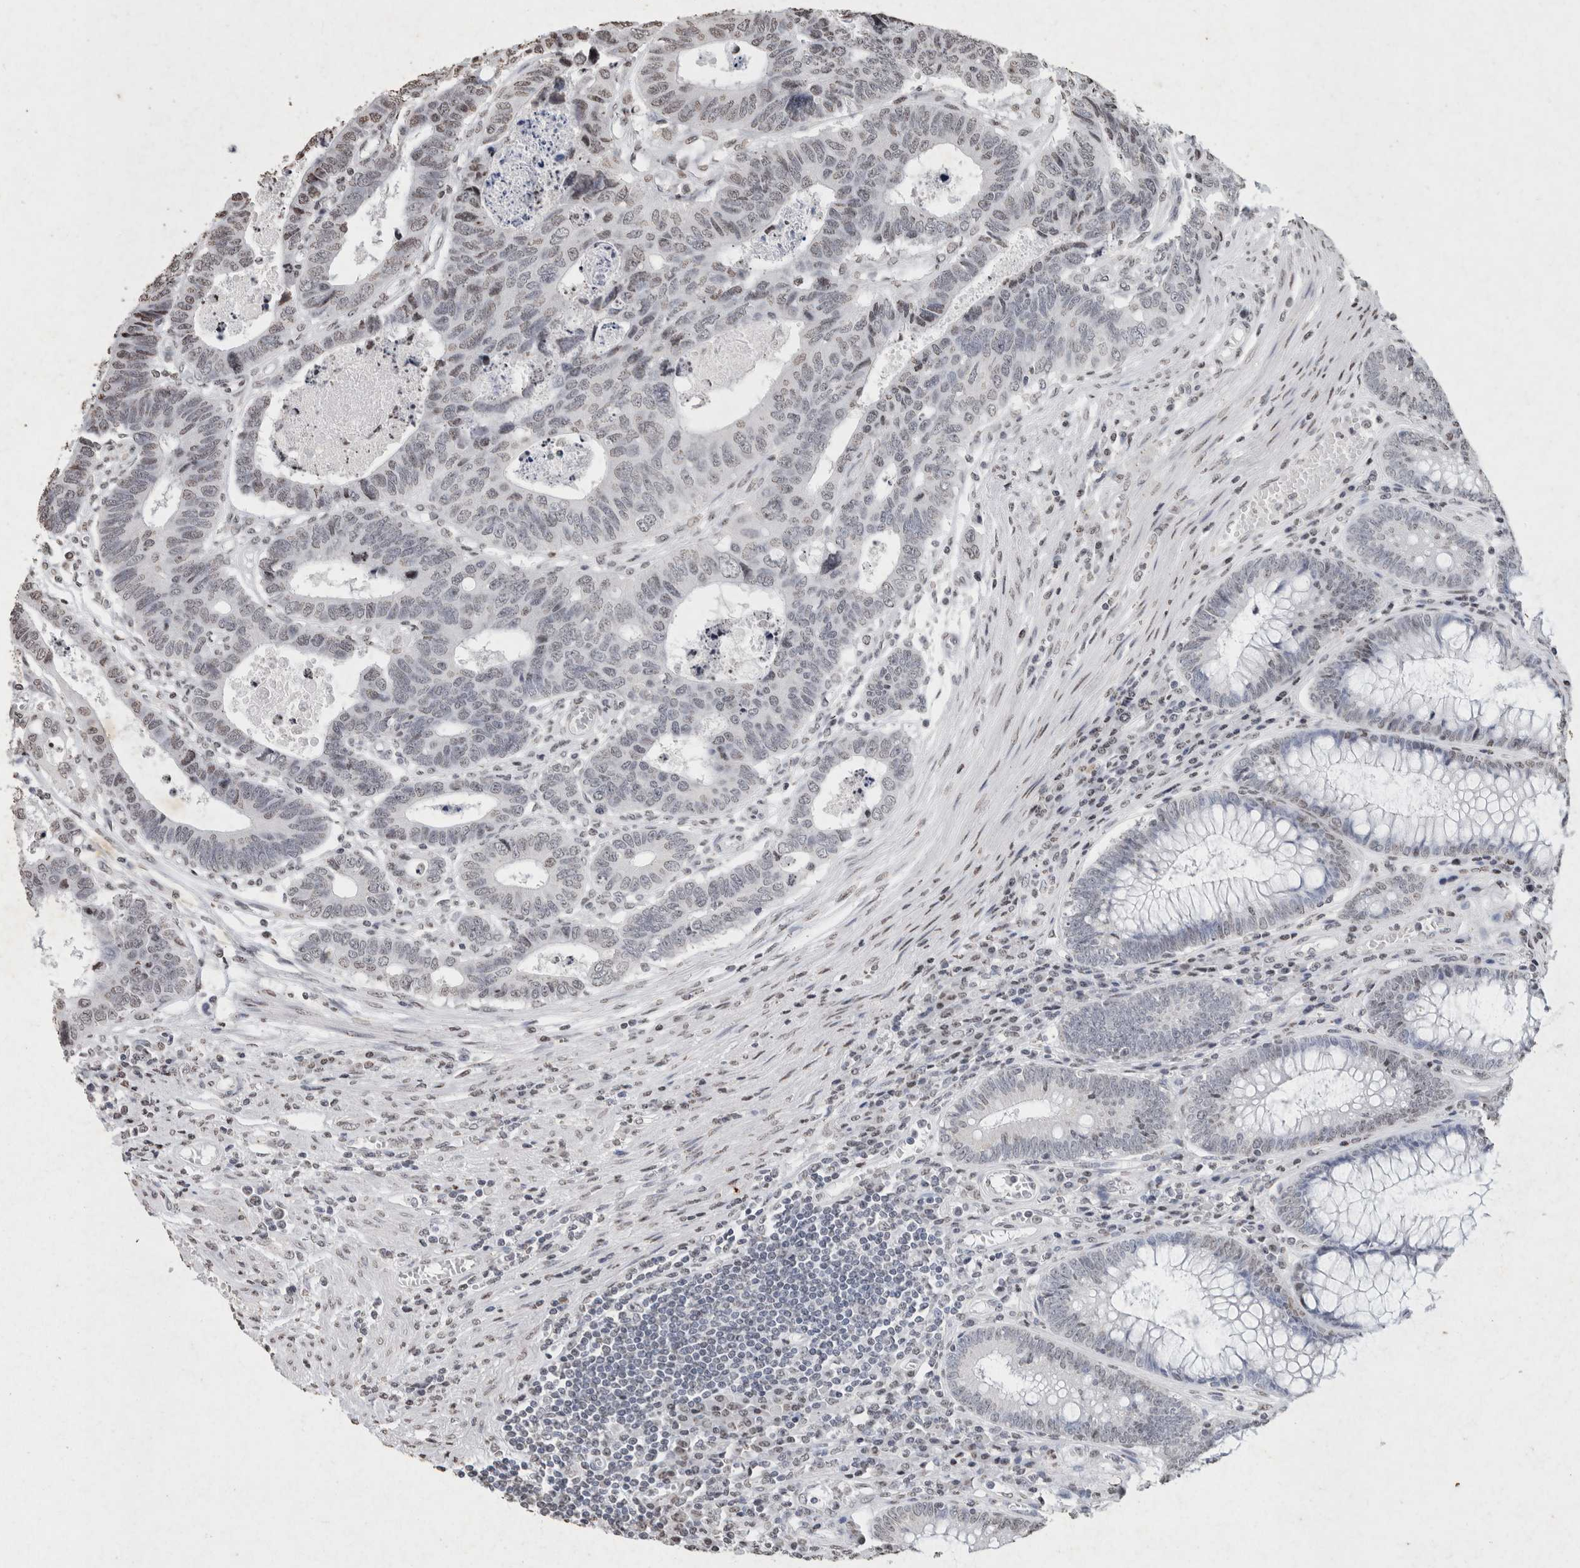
{"staining": {"intensity": "weak", "quantity": "<25%", "location": "nuclear"}, "tissue": "colorectal cancer", "cell_type": "Tumor cells", "image_type": "cancer", "snomed": [{"axis": "morphology", "description": "Adenocarcinoma, NOS"}, {"axis": "topography", "description": "Rectum"}], "caption": "IHC of human colorectal adenocarcinoma shows no positivity in tumor cells. (DAB IHC, high magnification).", "gene": "CNTN1", "patient": {"sex": "male", "age": 84}}